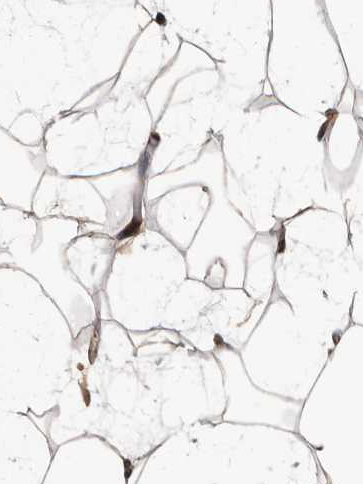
{"staining": {"intensity": "moderate", "quantity": ">75%", "location": "cytoplasmic/membranous"}, "tissue": "adipose tissue", "cell_type": "Adipocytes", "image_type": "normal", "snomed": [{"axis": "morphology", "description": "Normal tissue, NOS"}, {"axis": "topography", "description": "Breast"}], "caption": "Protein analysis of benign adipose tissue demonstrates moderate cytoplasmic/membranous positivity in about >75% of adipocytes. (DAB (3,3'-diaminobenzidine) IHC, brown staining for protein, blue staining for nuclei).", "gene": "AHR", "patient": {"sex": "female", "age": 23}}